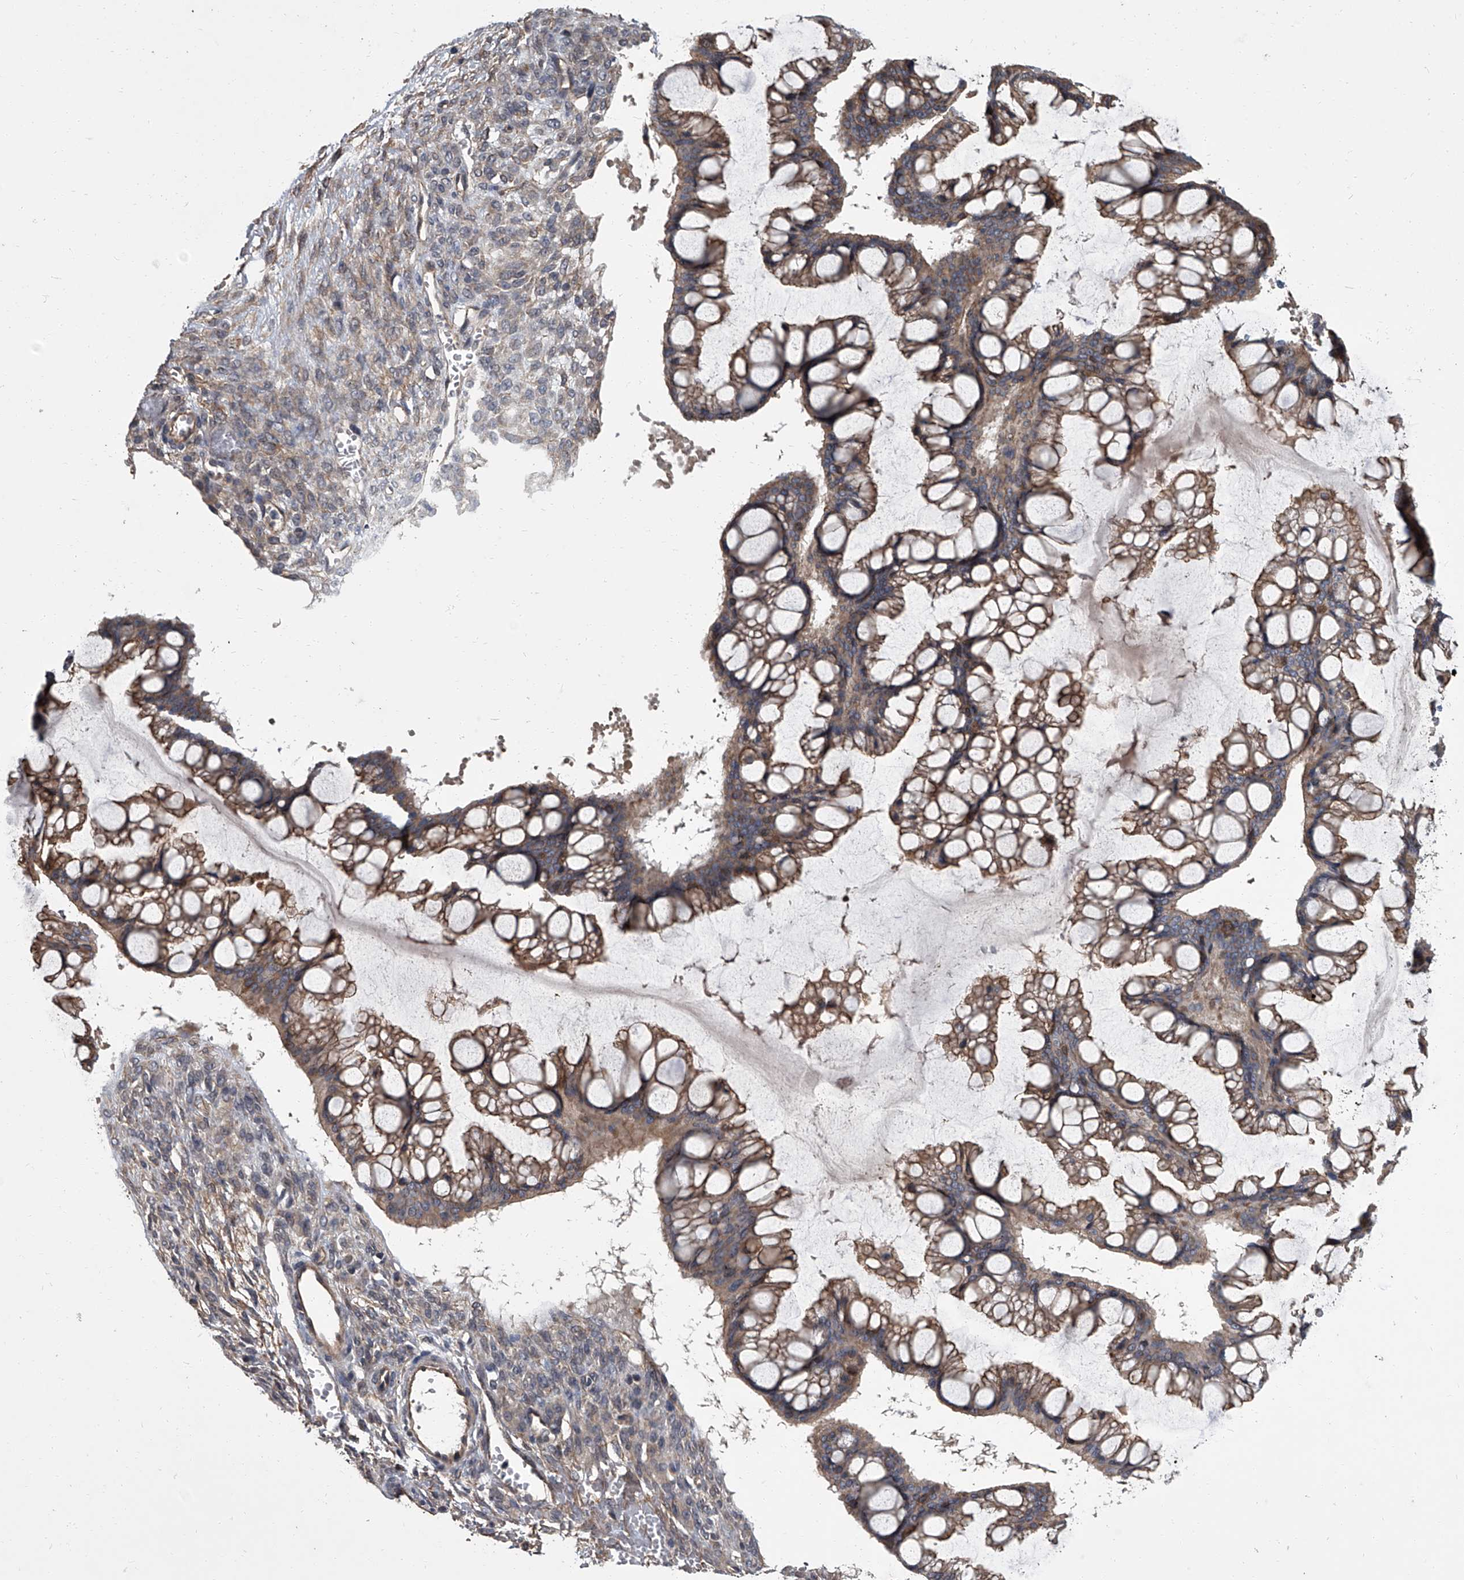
{"staining": {"intensity": "moderate", "quantity": ">75%", "location": "cytoplasmic/membranous"}, "tissue": "ovarian cancer", "cell_type": "Tumor cells", "image_type": "cancer", "snomed": [{"axis": "morphology", "description": "Cystadenocarcinoma, mucinous, NOS"}, {"axis": "topography", "description": "Ovary"}], "caption": "A brown stain labels moderate cytoplasmic/membranous expression of a protein in human ovarian cancer tumor cells.", "gene": "SIRT4", "patient": {"sex": "female", "age": 73}}